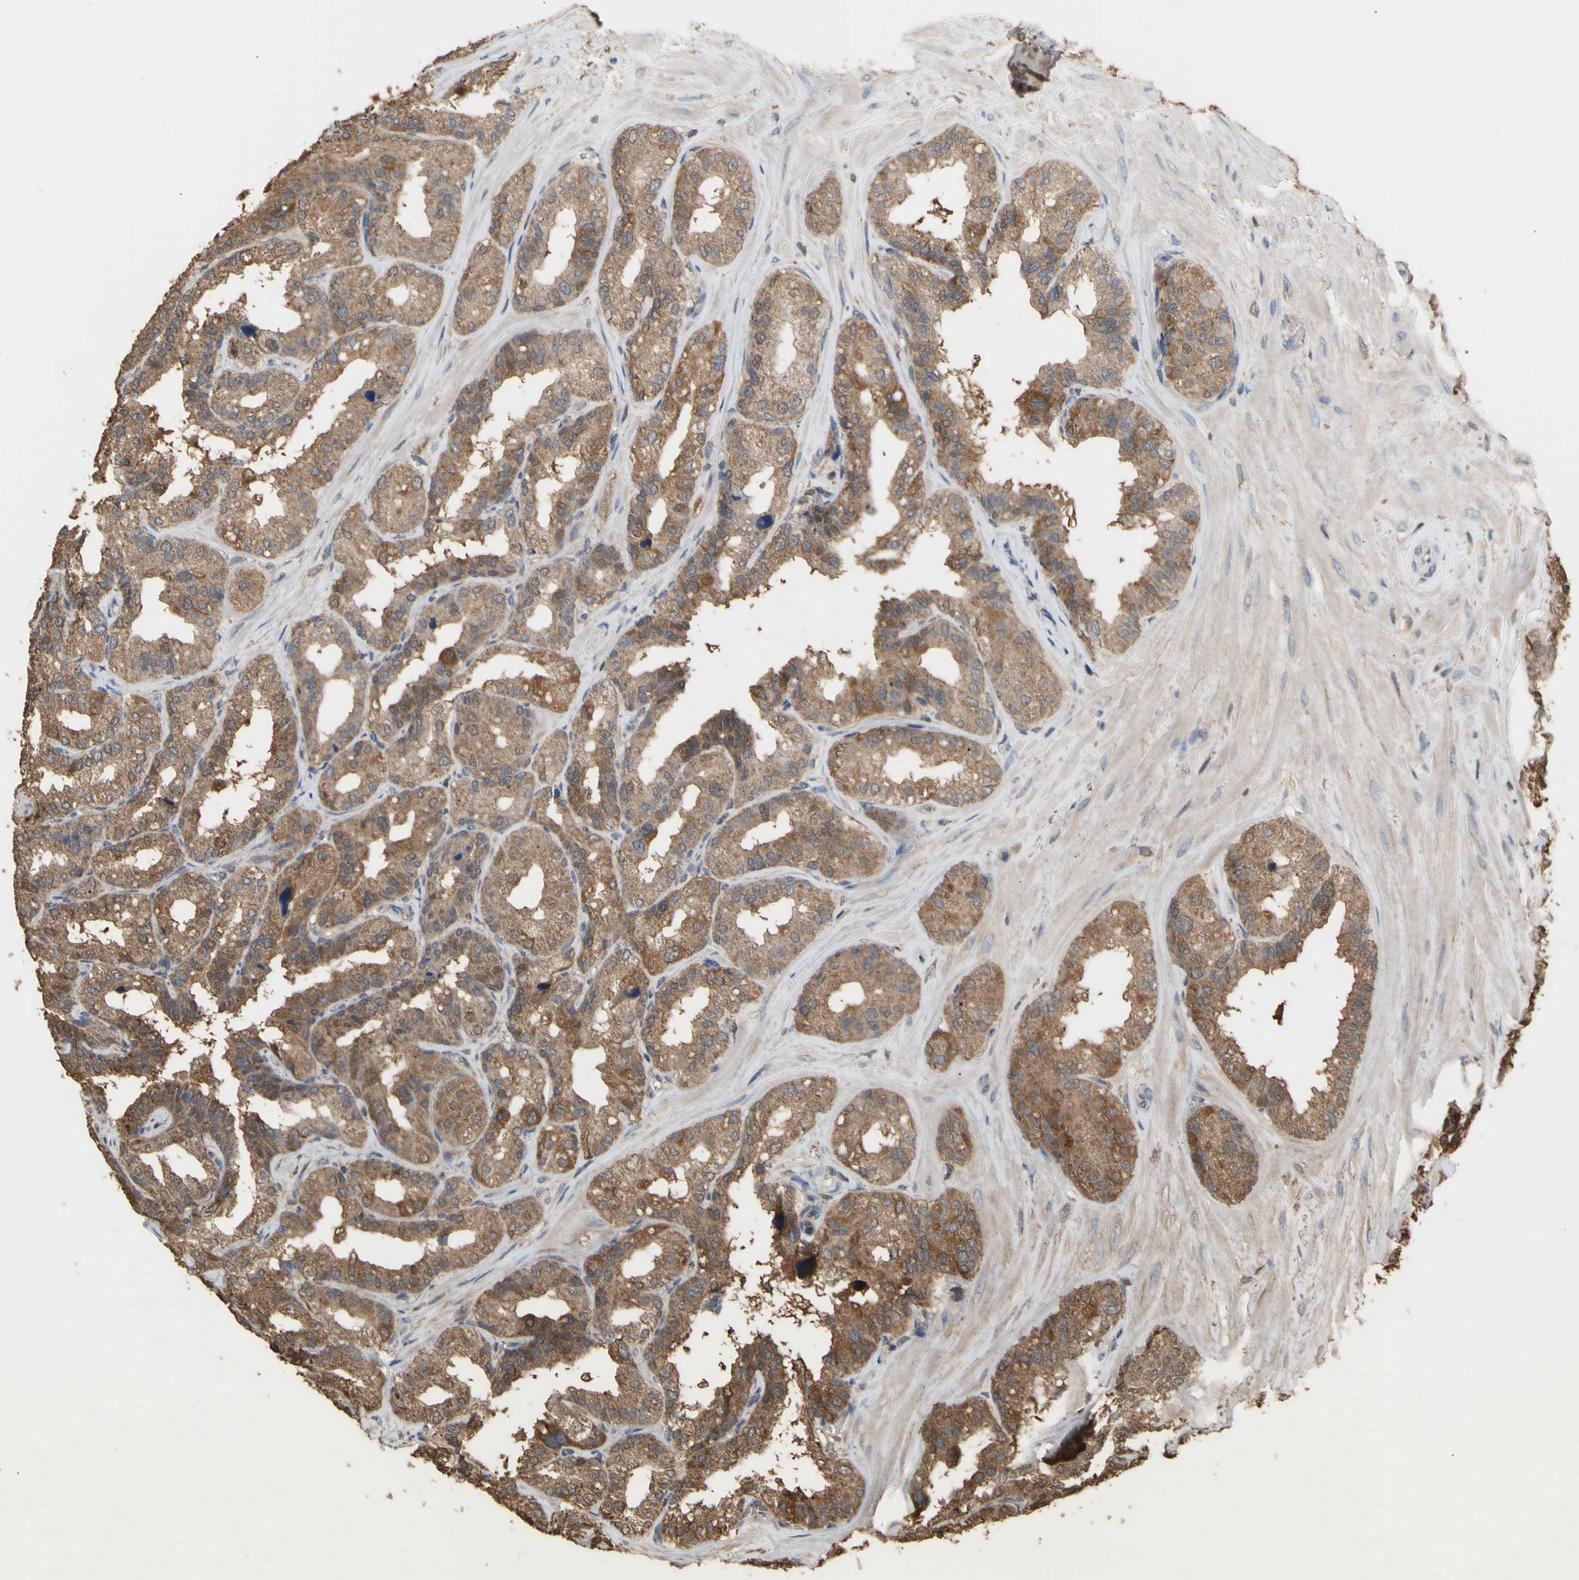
{"staining": {"intensity": "moderate", "quantity": ">75%", "location": "cytoplasmic/membranous"}, "tissue": "seminal vesicle", "cell_type": "Glandular cells", "image_type": "normal", "snomed": [{"axis": "morphology", "description": "Normal tissue, NOS"}, {"axis": "topography", "description": "Prostate"}, {"axis": "topography", "description": "Seminal veicle"}], "caption": "Moderate cytoplasmic/membranous protein staining is appreciated in about >75% of glandular cells in seminal vesicle. Immunohistochemistry (ihc) stains the protein of interest in brown and the nuclei are stained blue.", "gene": "ALDH9A1", "patient": {"sex": "male", "age": 51}}